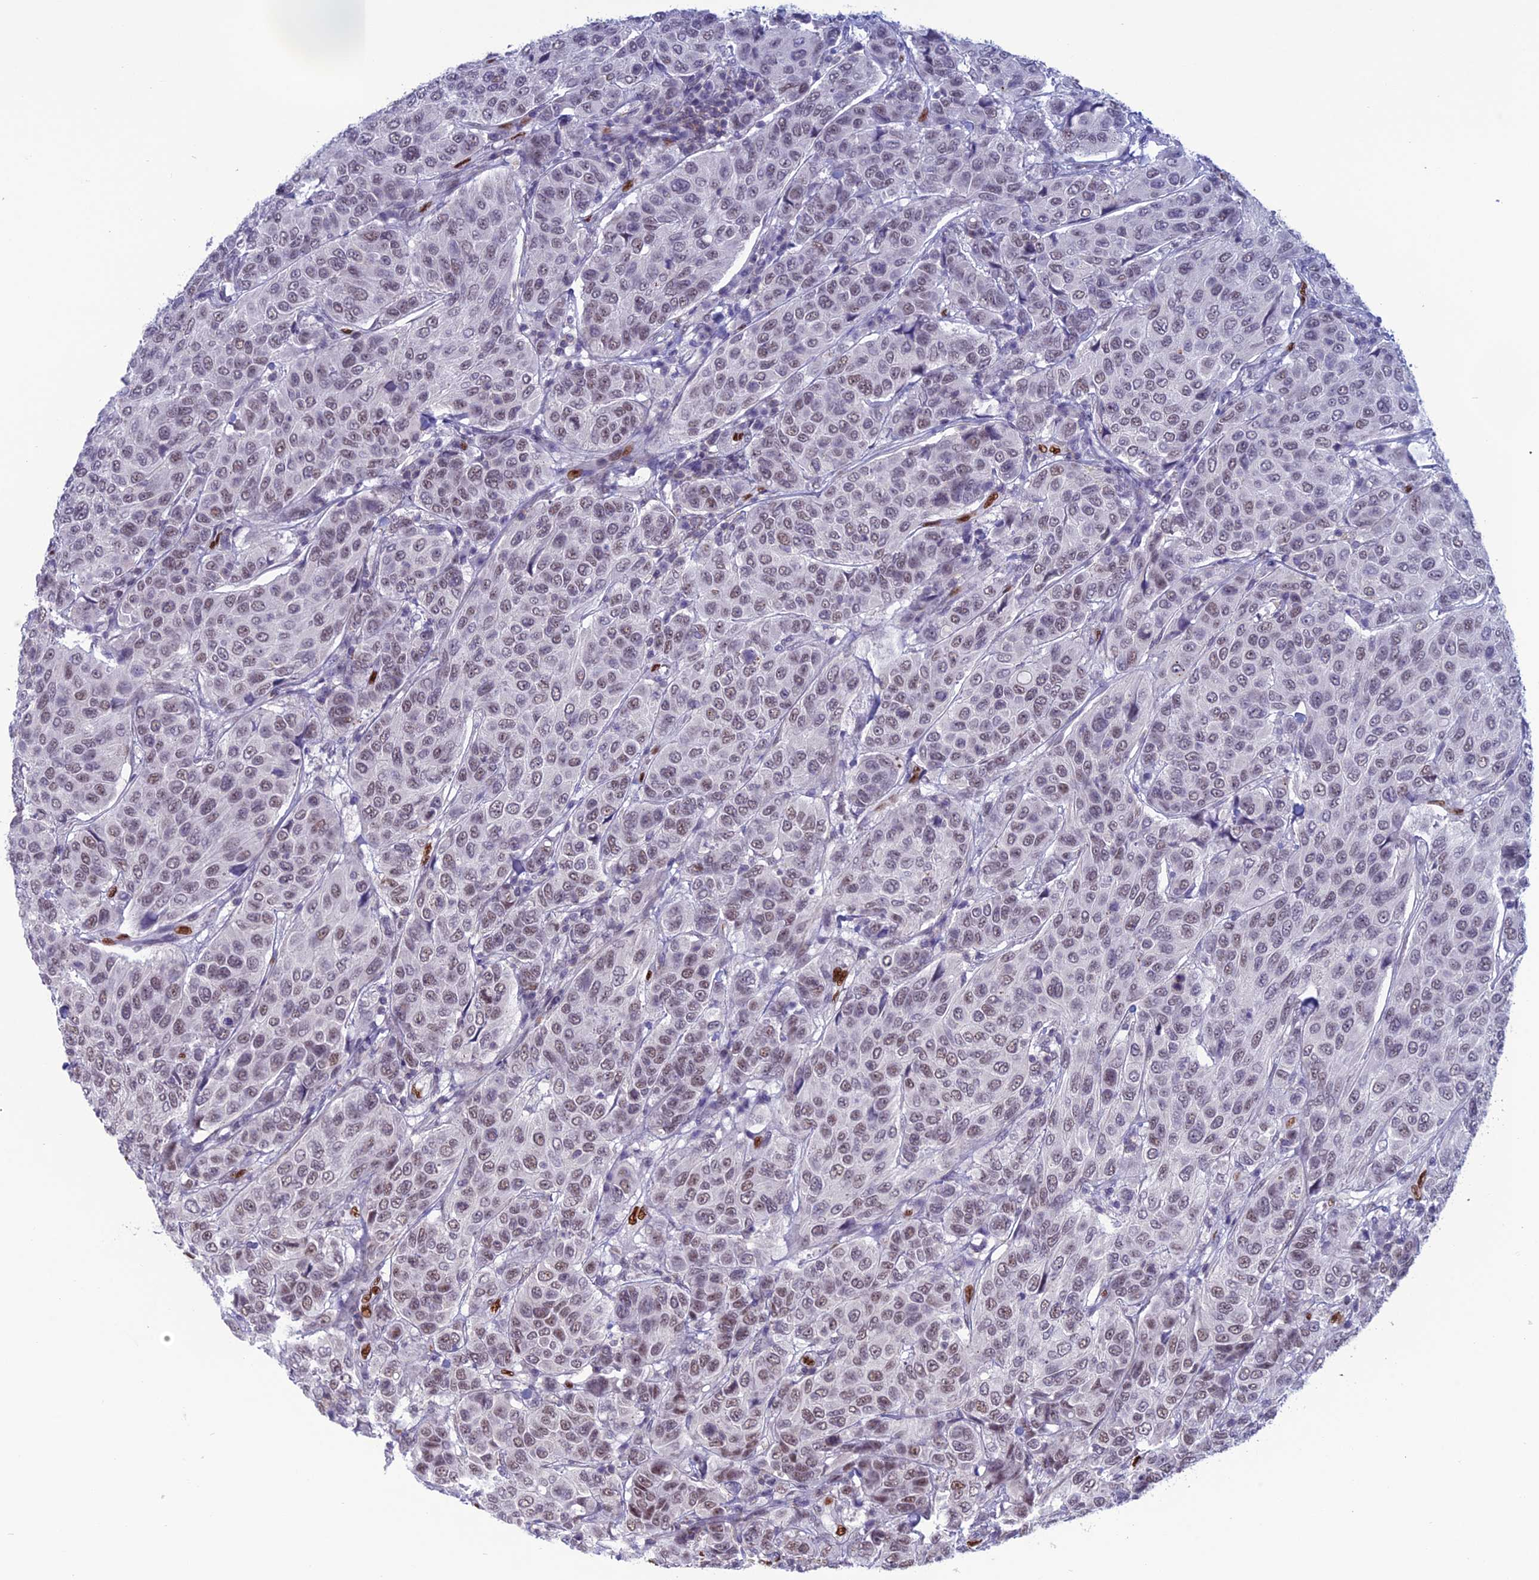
{"staining": {"intensity": "weak", "quantity": "25%-75%", "location": "nuclear"}, "tissue": "breast cancer", "cell_type": "Tumor cells", "image_type": "cancer", "snomed": [{"axis": "morphology", "description": "Duct carcinoma"}, {"axis": "topography", "description": "Breast"}], "caption": "Immunohistochemistry (DAB) staining of human breast cancer demonstrates weak nuclear protein expression in about 25%-75% of tumor cells.", "gene": "NOL4L", "patient": {"sex": "female", "age": 55}}